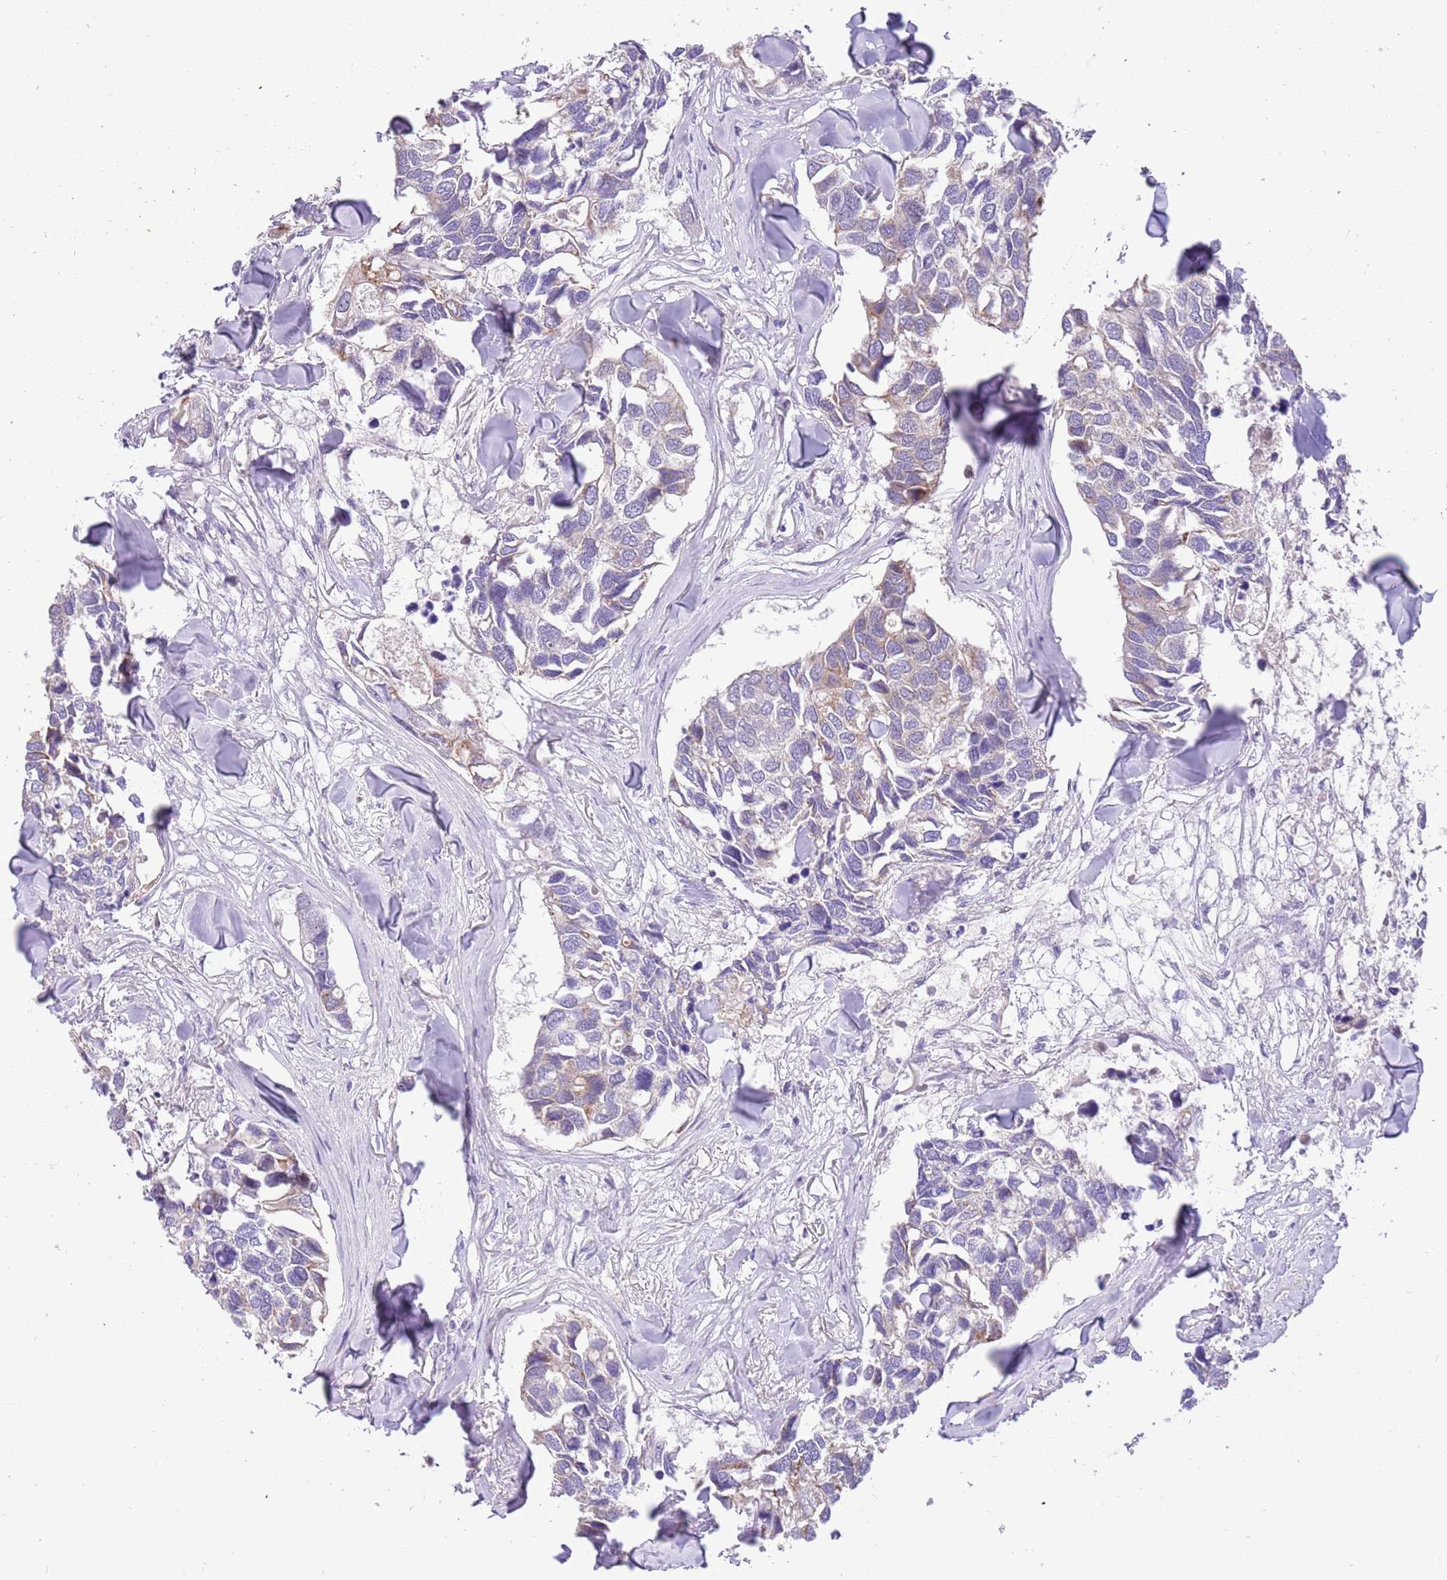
{"staining": {"intensity": "moderate", "quantity": "<25%", "location": "cytoplasmic/membranous"}, "tissue": "breast cancer", "cell_type": "Tumor cells", "image_type": "cancer", "snomed": [{"axis": "morphology", "description": "Duct carcinoma"}, {"axis": "topography", "description": "Breast"}], "caption": "Immunohistochemical staining of human breast cancer shows moderate cytoplasmic/membranous protein staining in approximately <25% of tumor cells.", "gene": "COX17", "patient": {"sex": "female", "age": 83}}